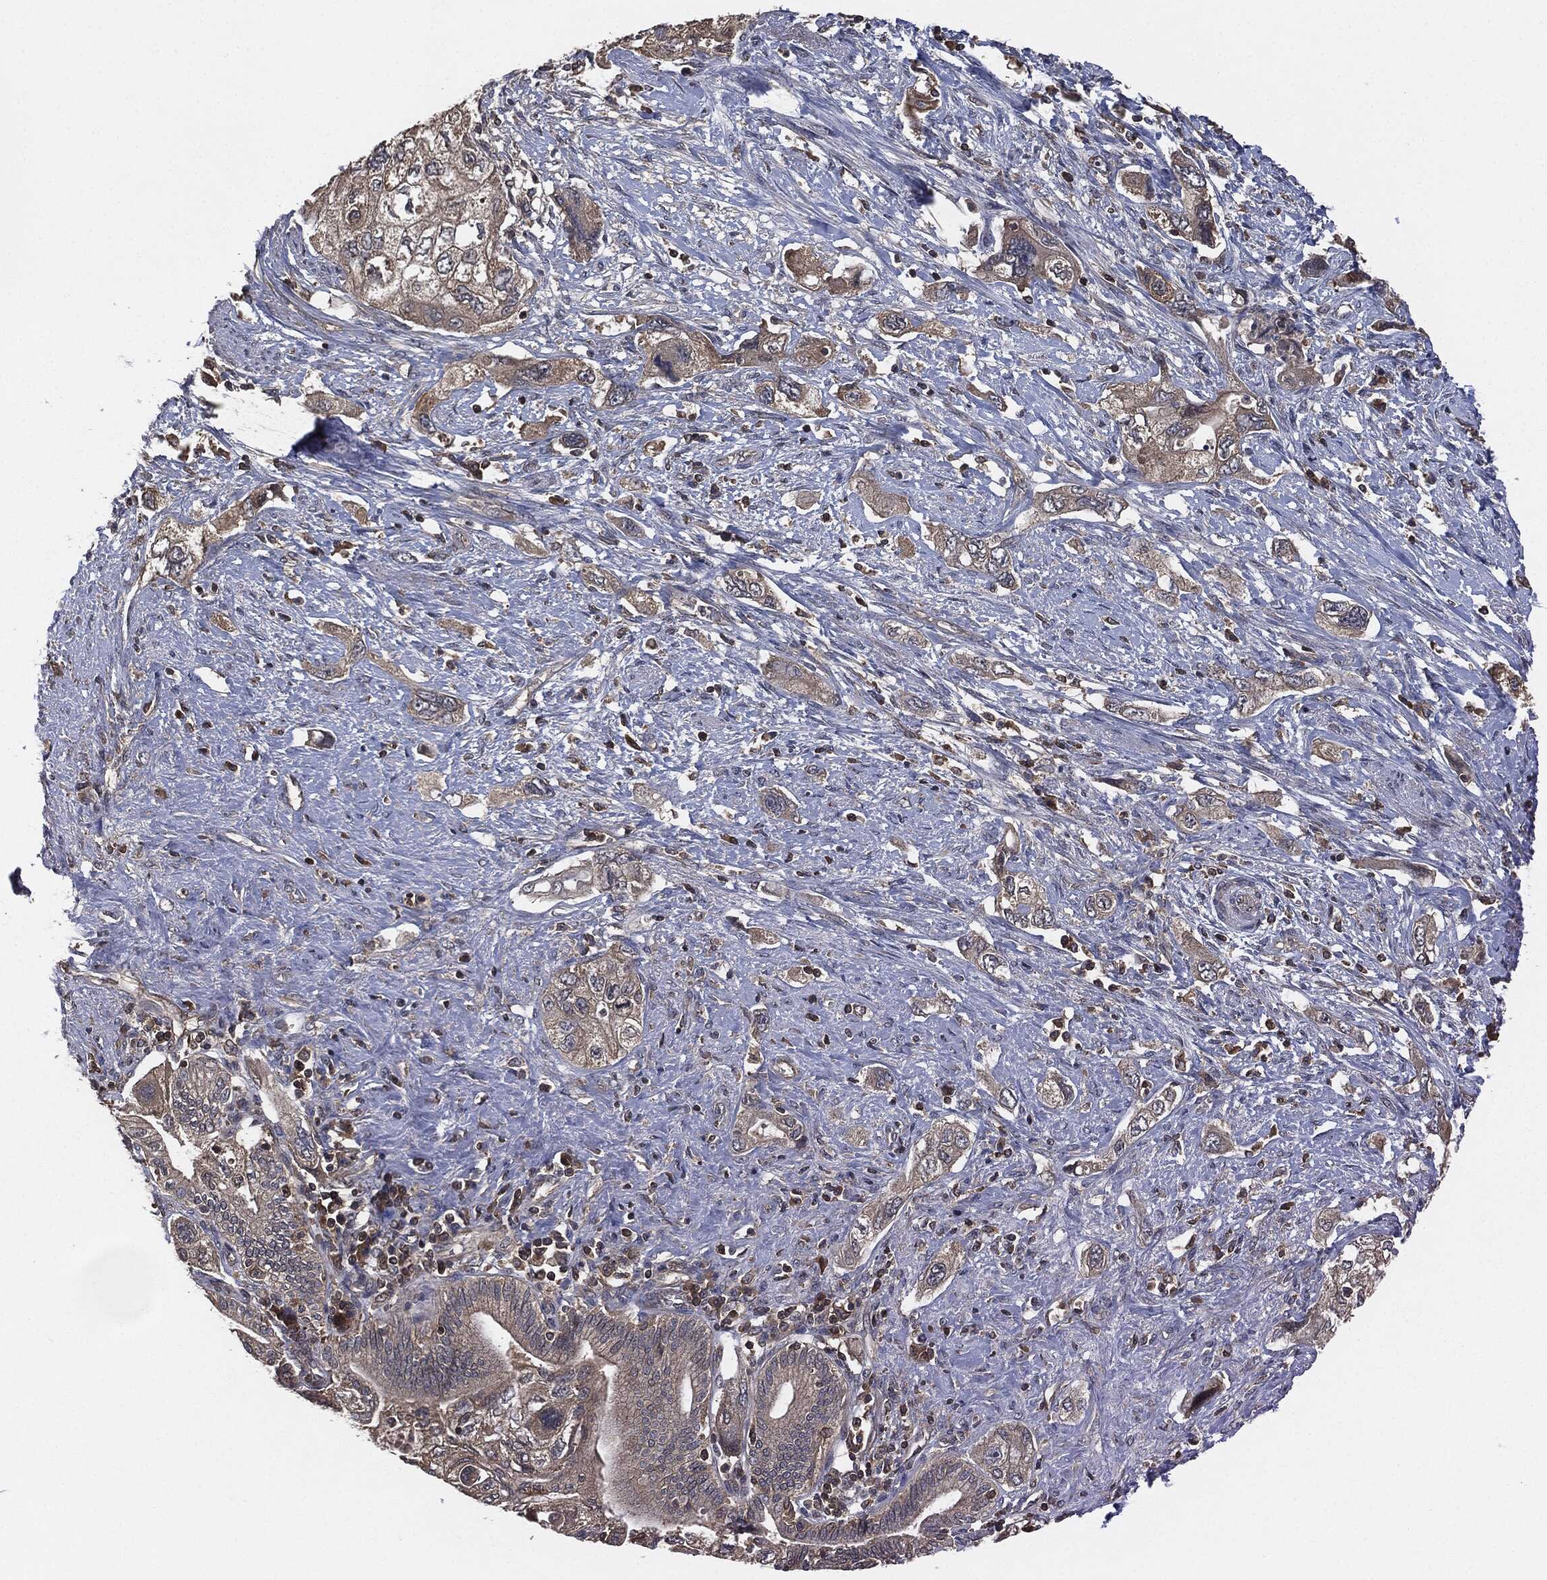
{"staining": {"intensity": "negative", "quantity": "none", "location": "none"}, "tissue": "pancreatic cancer", "cell_type": "Tumor cells", "image_type": "cancer", "snomed": [{"axis": "morphology", "description": "Adenocarcinoma, NOS"}, {"axis": "topography", "description": "Pancreas"}], "caption": "High magnification brightfield microscopy of pancreatic cancer stained with DAB (3,3'-diaminobenzidine) (brown) and counterstained with hematoxylin (blue): tumor cells show no significant staining.", "gene": "ERBIN", "patient": {"sex": "female", "age": 73}}